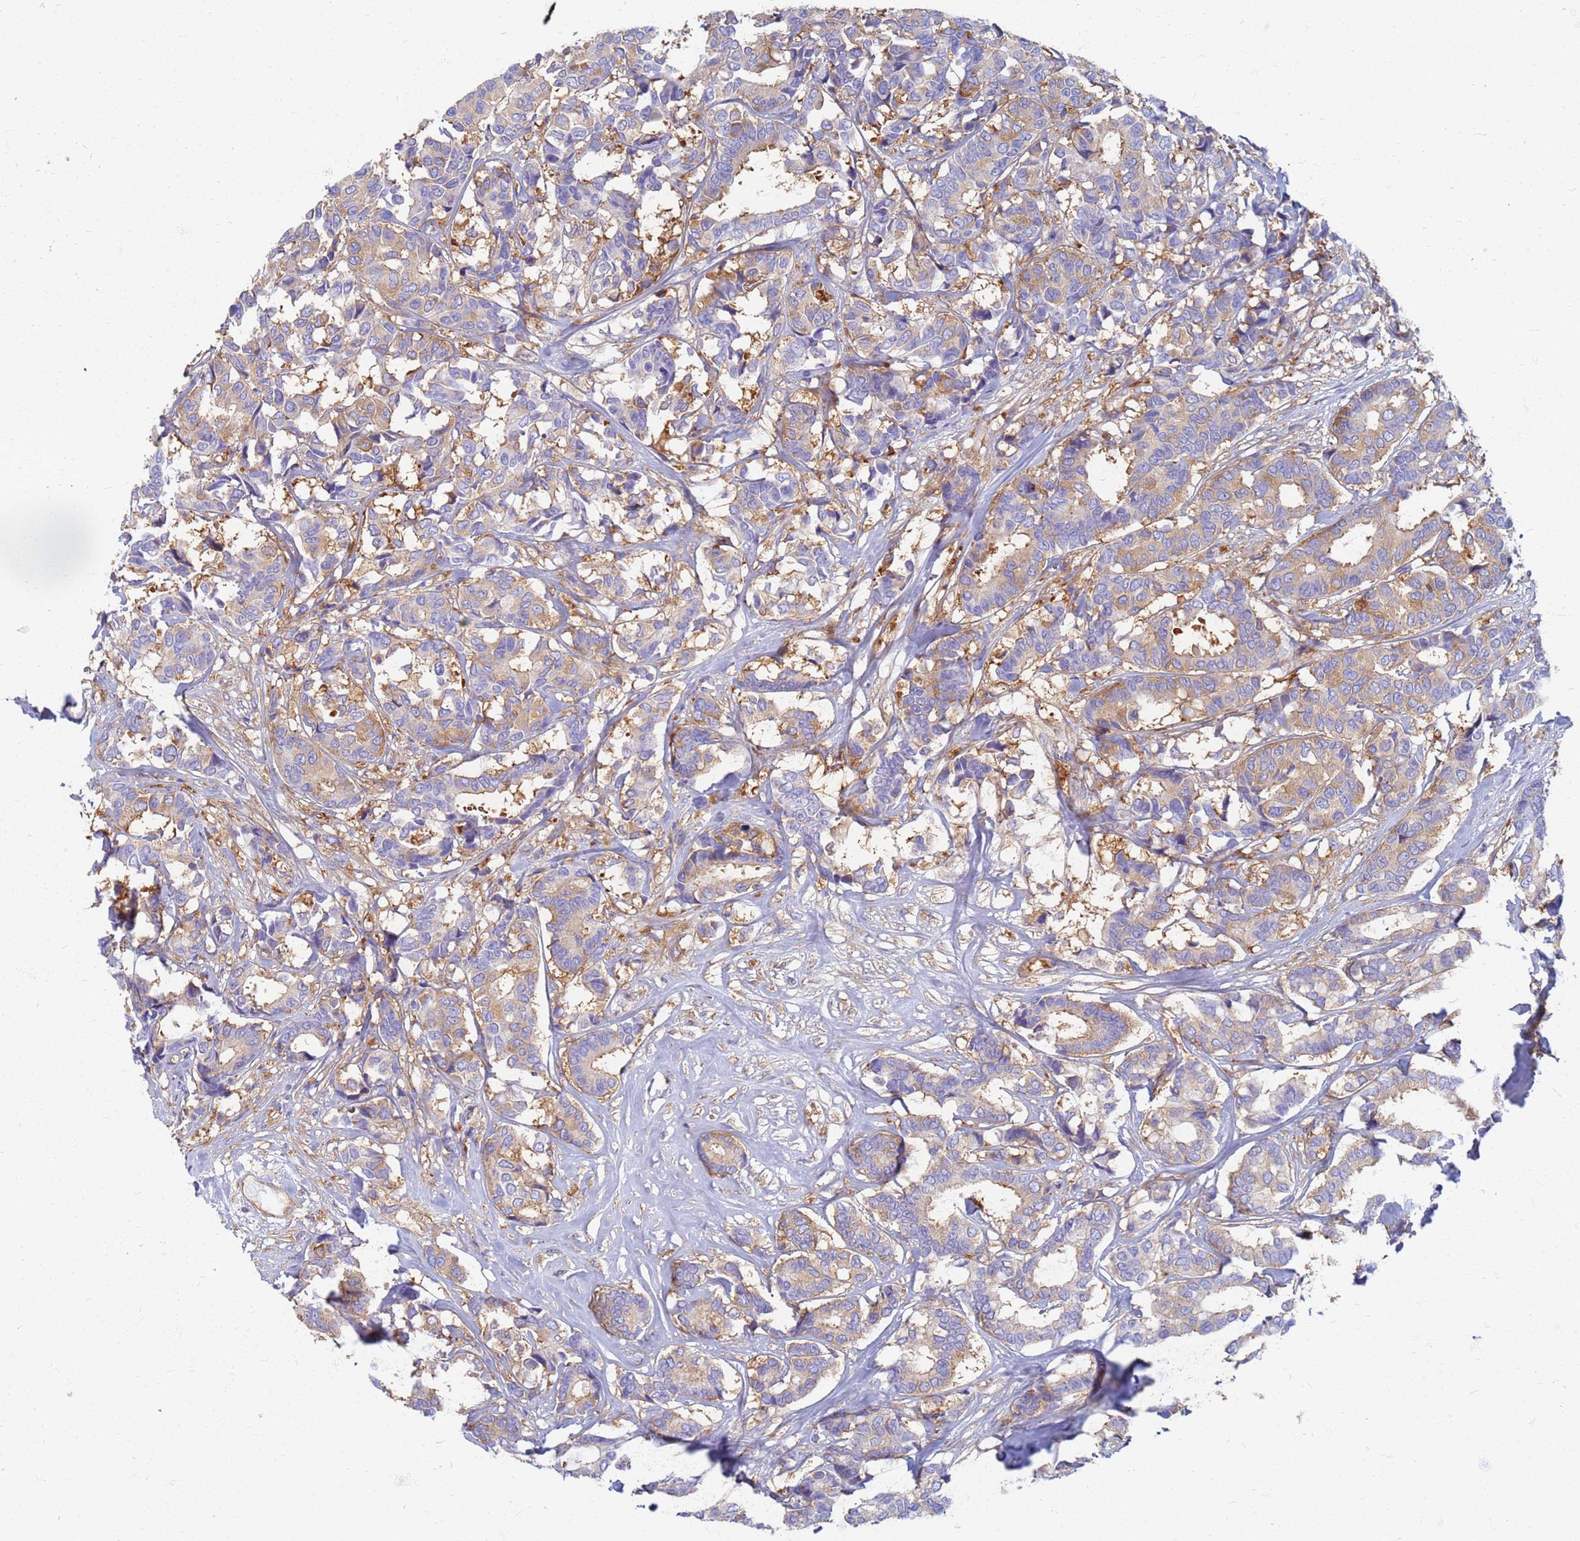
{"staining": {"intensity": "weak", "quantity": ">75%", "location": "cytoplasmic/membranous"}, "tissue": "breast cancer", "cell_type": "Tumor cells", "image_type": "cancer", "snomed": [{"axis": "morphology", "description": "Normal tissue, NOS"}, {"axis": "morphology", "description": "Duct carcinoma"}, {"axis": "topography", "description": "Breast"}], "caption": "Protein analysis of breast cancer (invasive ductal carcinoma) tissue demonstrates weak cytoplasmic/membranous expression in approximately >75% of tumor cells.", "gene": "EEA1", "patient": {"sex": "female", "age": 87}}